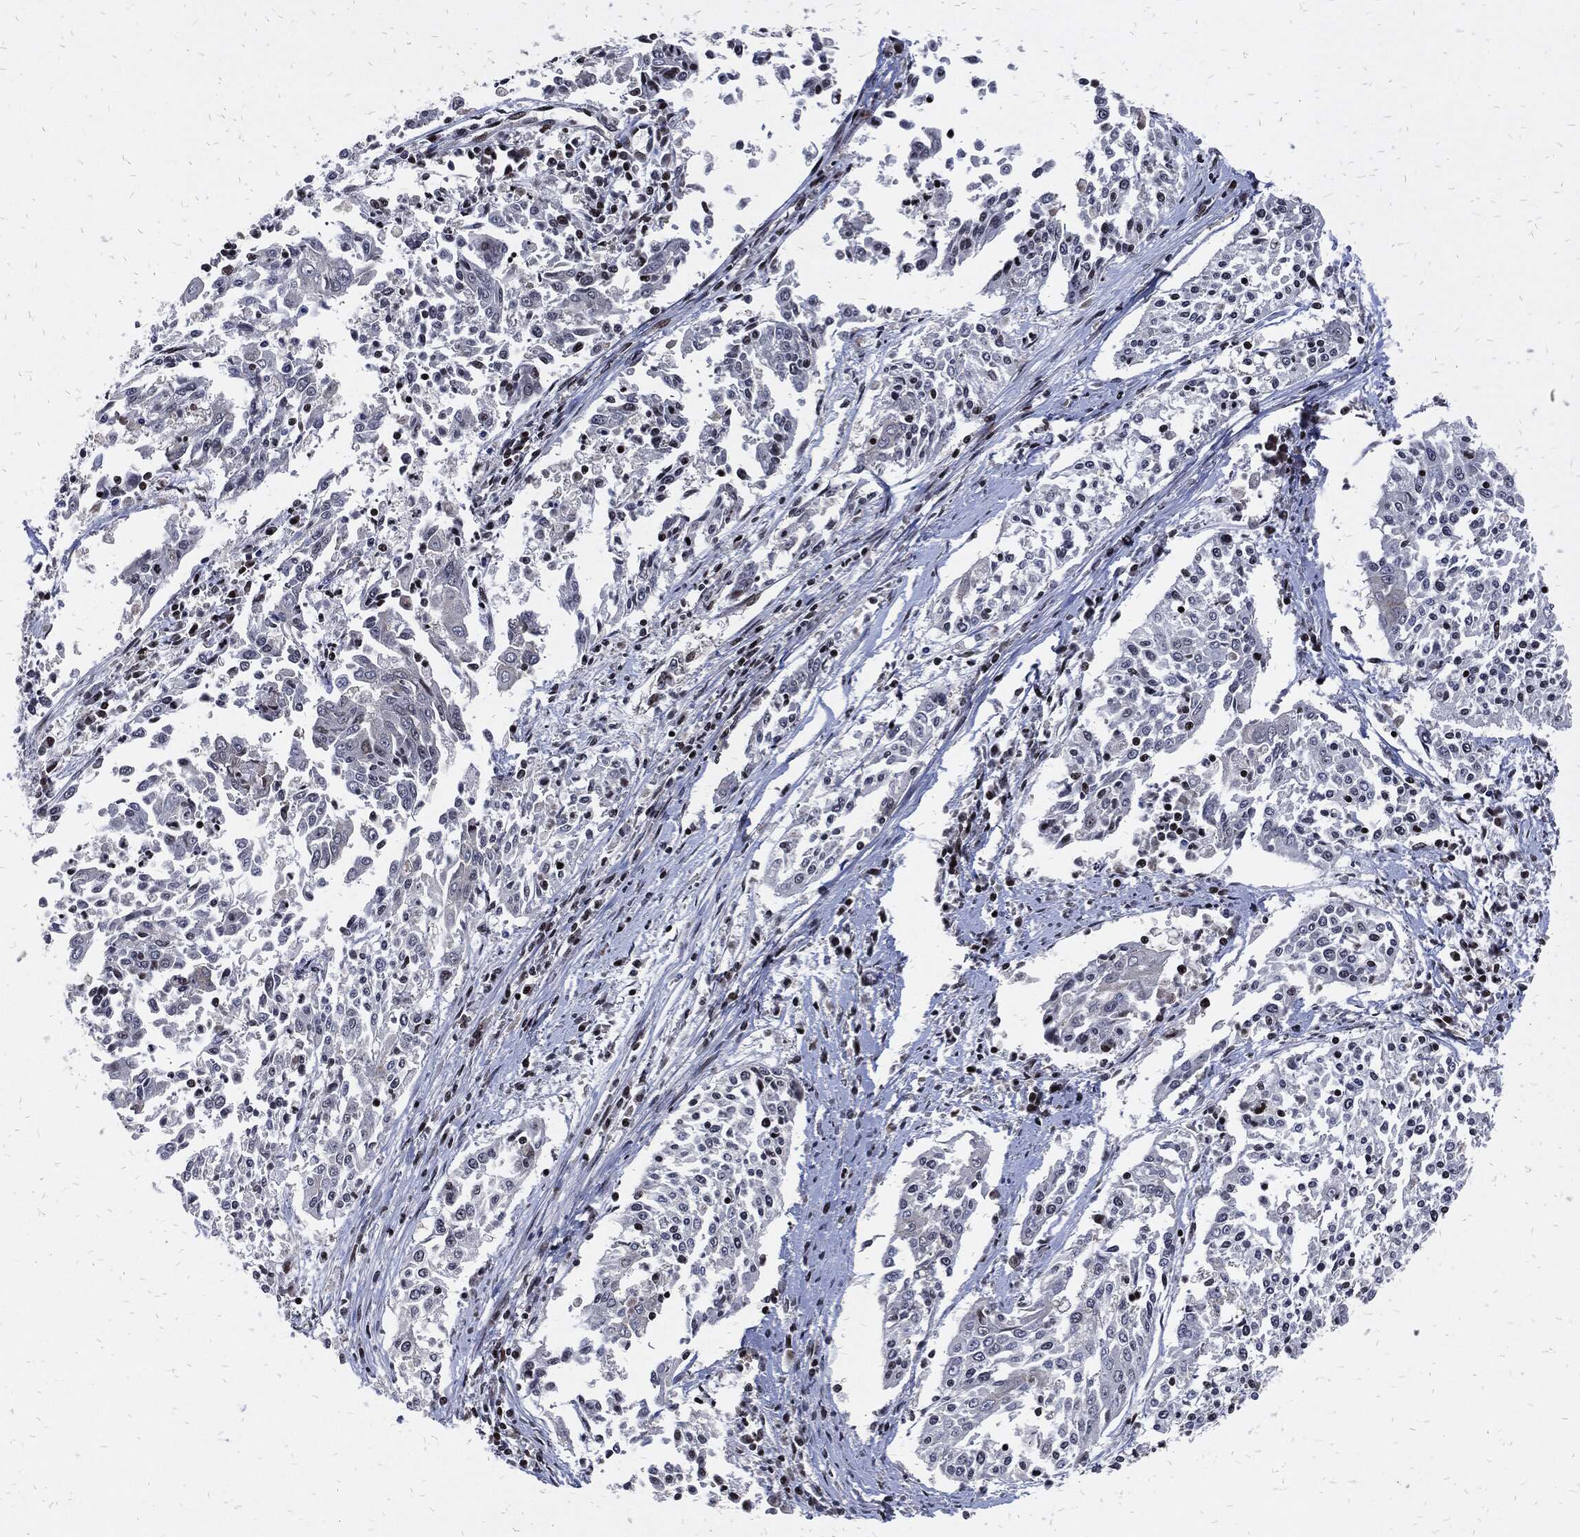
{"staining": {"intensity": "negative", "quantity": "none", "location": "none"}, "tissue": "cervical cancer", "cell_type": "Tumor cells", "image_type": "cancer", "snomed": [{"axis": "morphology", "description": "Squamous cell carcinoma, NOS"}, {"axis": "topography", "description": "Cervix"}], "caption": "Cervical cancer stained for a protein using immunohistochemistry (IHC) shows no positivity tumor cells.", "gene": "ZNF775", "patient": {"sex": "female", "age": 41}}